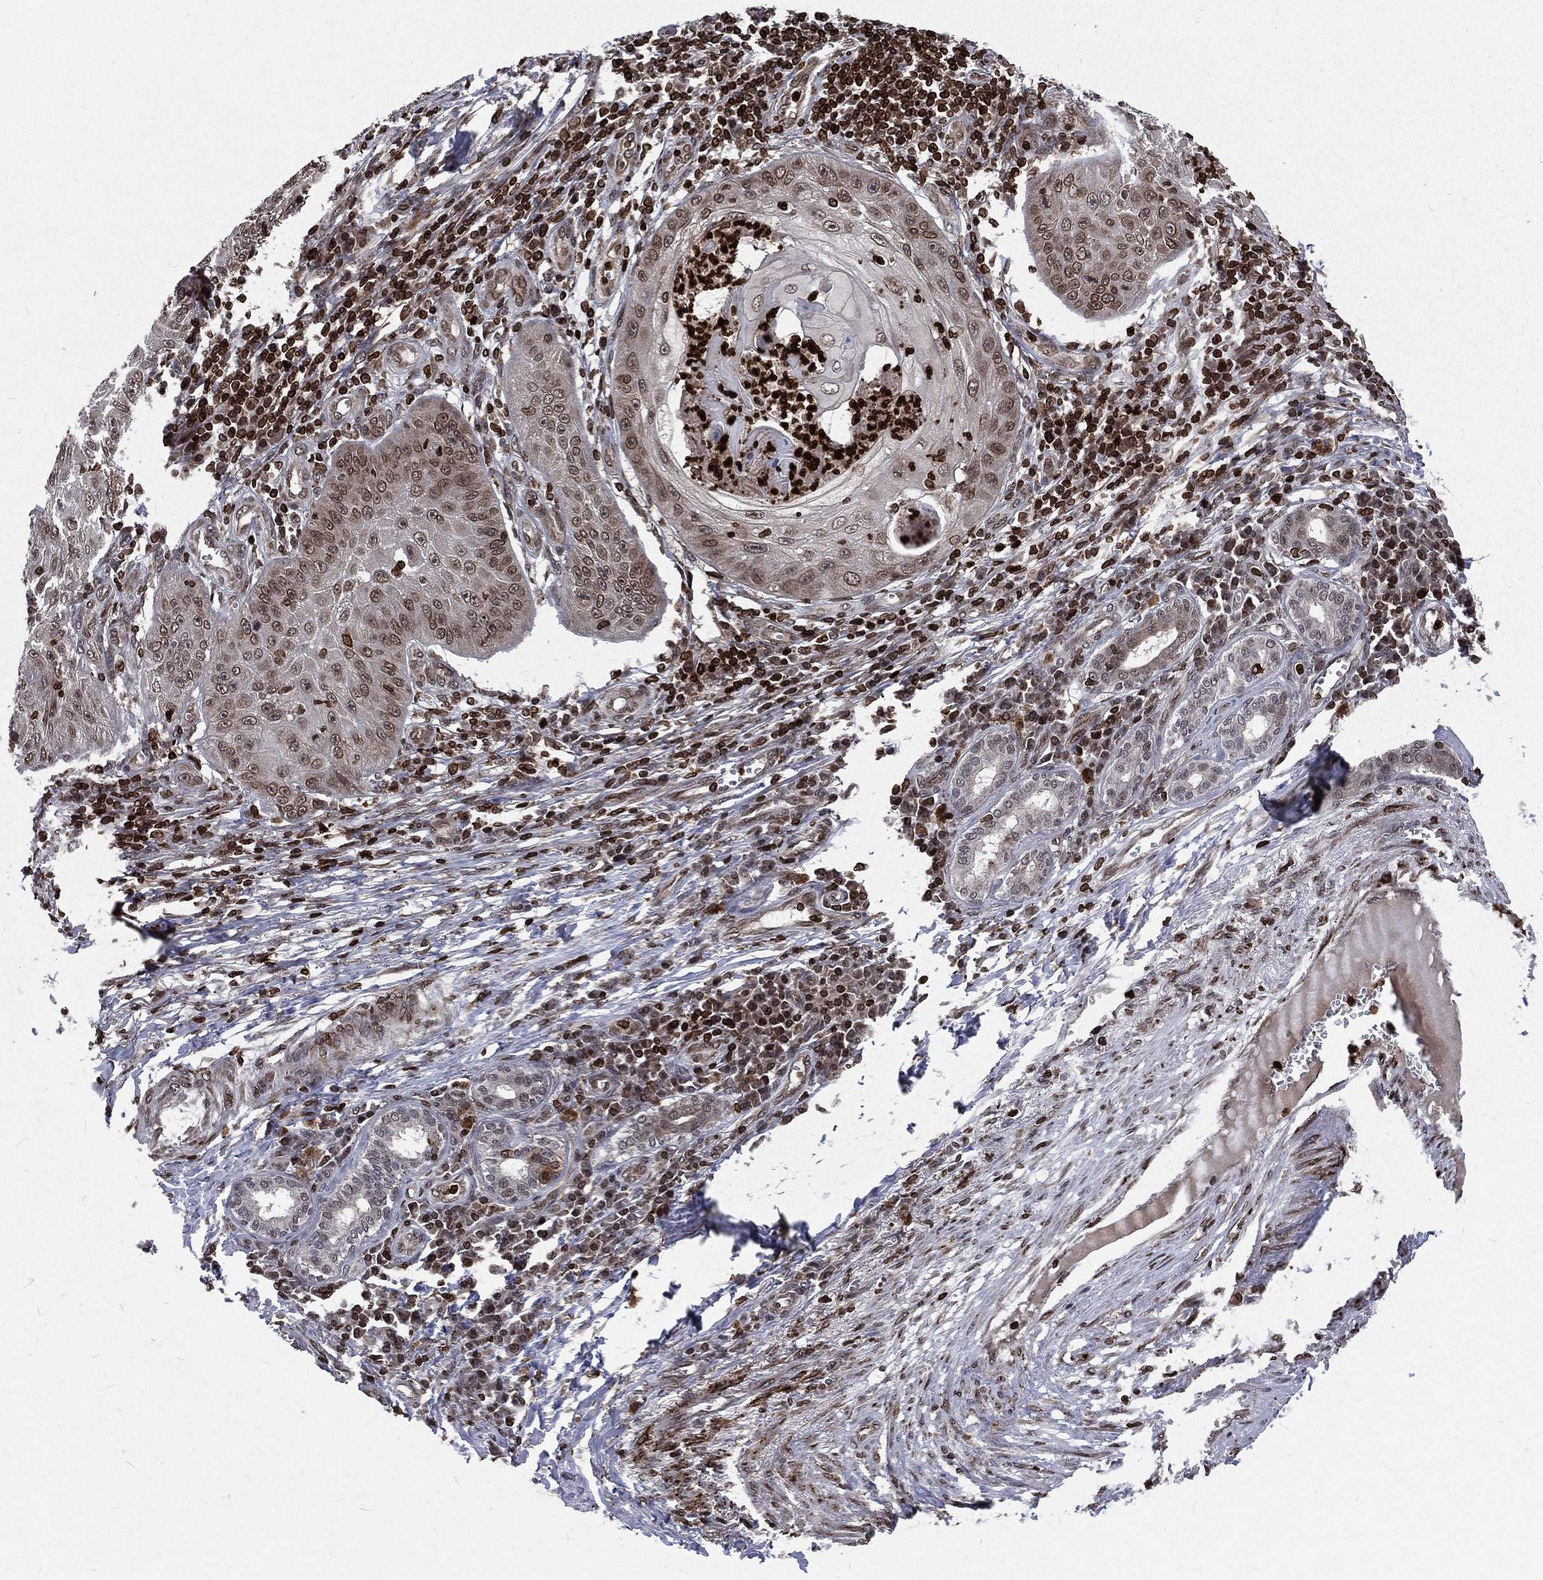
{"staining": {"intensity": "moderate", "quantity": "<25%", "location": "cytoplasmic/membranous,nuclear"}, "tissue": "skin cancer", "cell_type": "Tumor cells", "image_type": "cancer", "snomed": [{"axis": "morphology", "description": "Squamous cell carcinoma, NOS"}, {"axis": "topography", "description": "Skin"}], "caption": "Skin cancer (squamous cell carcinoma) stained with DAB immunohistochemistry (IHC) reveals low levels of moderate cytoplasmic/membranous and nuclear staining in about <25% of tumor cells.", "gene": "LBR", "patient": {"sex": "male", "age": 70}}